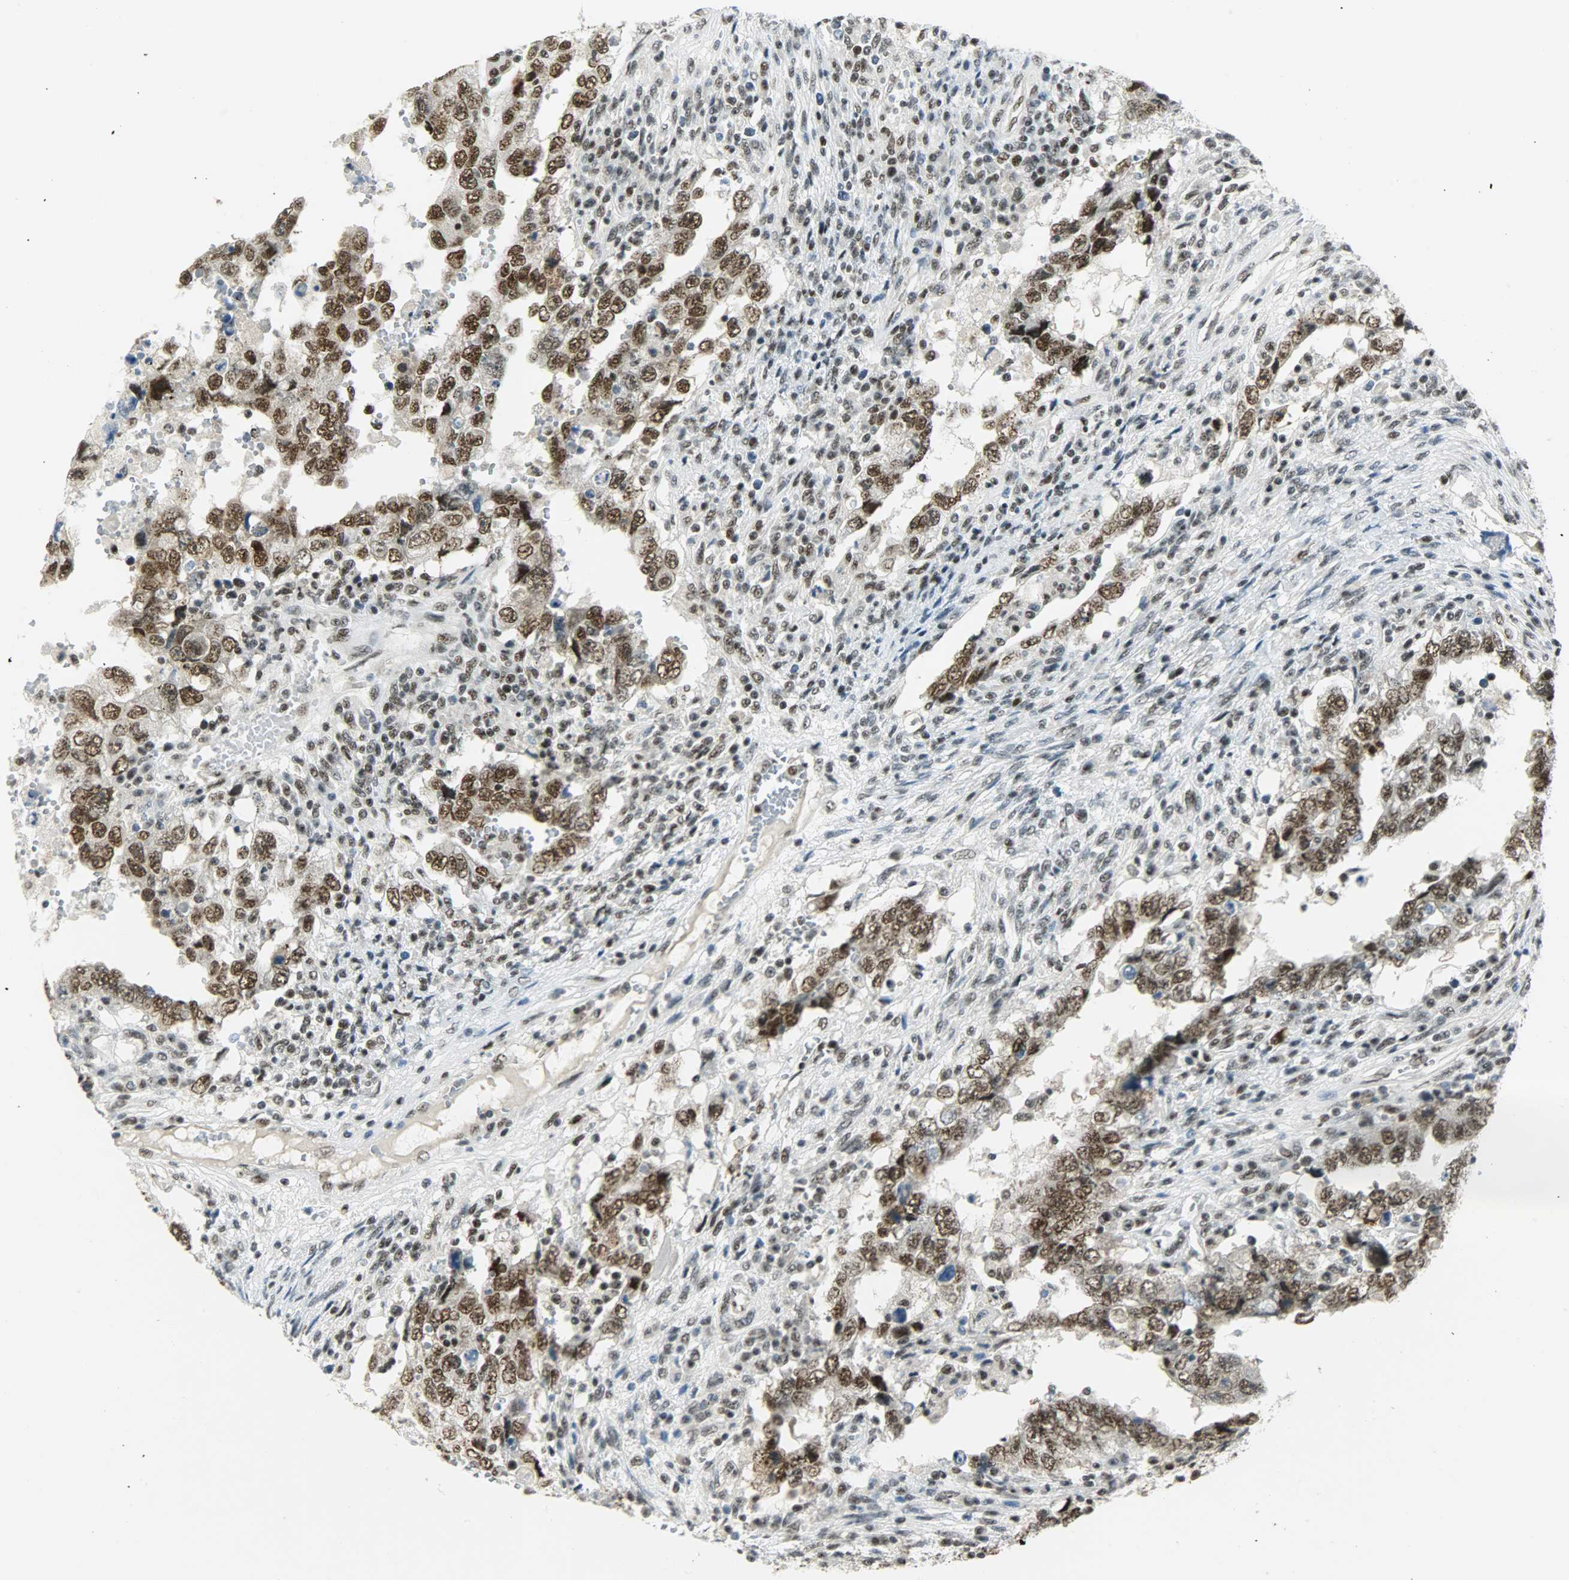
{"staining": {"intensity": "strong", "quantity": ">75%", "location": "nuclear"}, "tissue": "testis cancer", "cell_type": "Tumor cells", "image_type": "cancer", "snomed": [{"axis": "morphology", "description": "Carcinoma, Embryonal, NOS"}, {"axis": "topography", "description": "Testis"}], "caption": "Testis cancer (embryonal carcinoma) stained for a protein demonstrates strong nuclear positivity in tumor cells. The staining was performed using DAB to visualize the protein expression in brown, while the nuclei were stained in blue with hematoxylin (Magnification: 20x).", "gene": "SUGP1", "patient": {"sex": "male", "age": 26}}